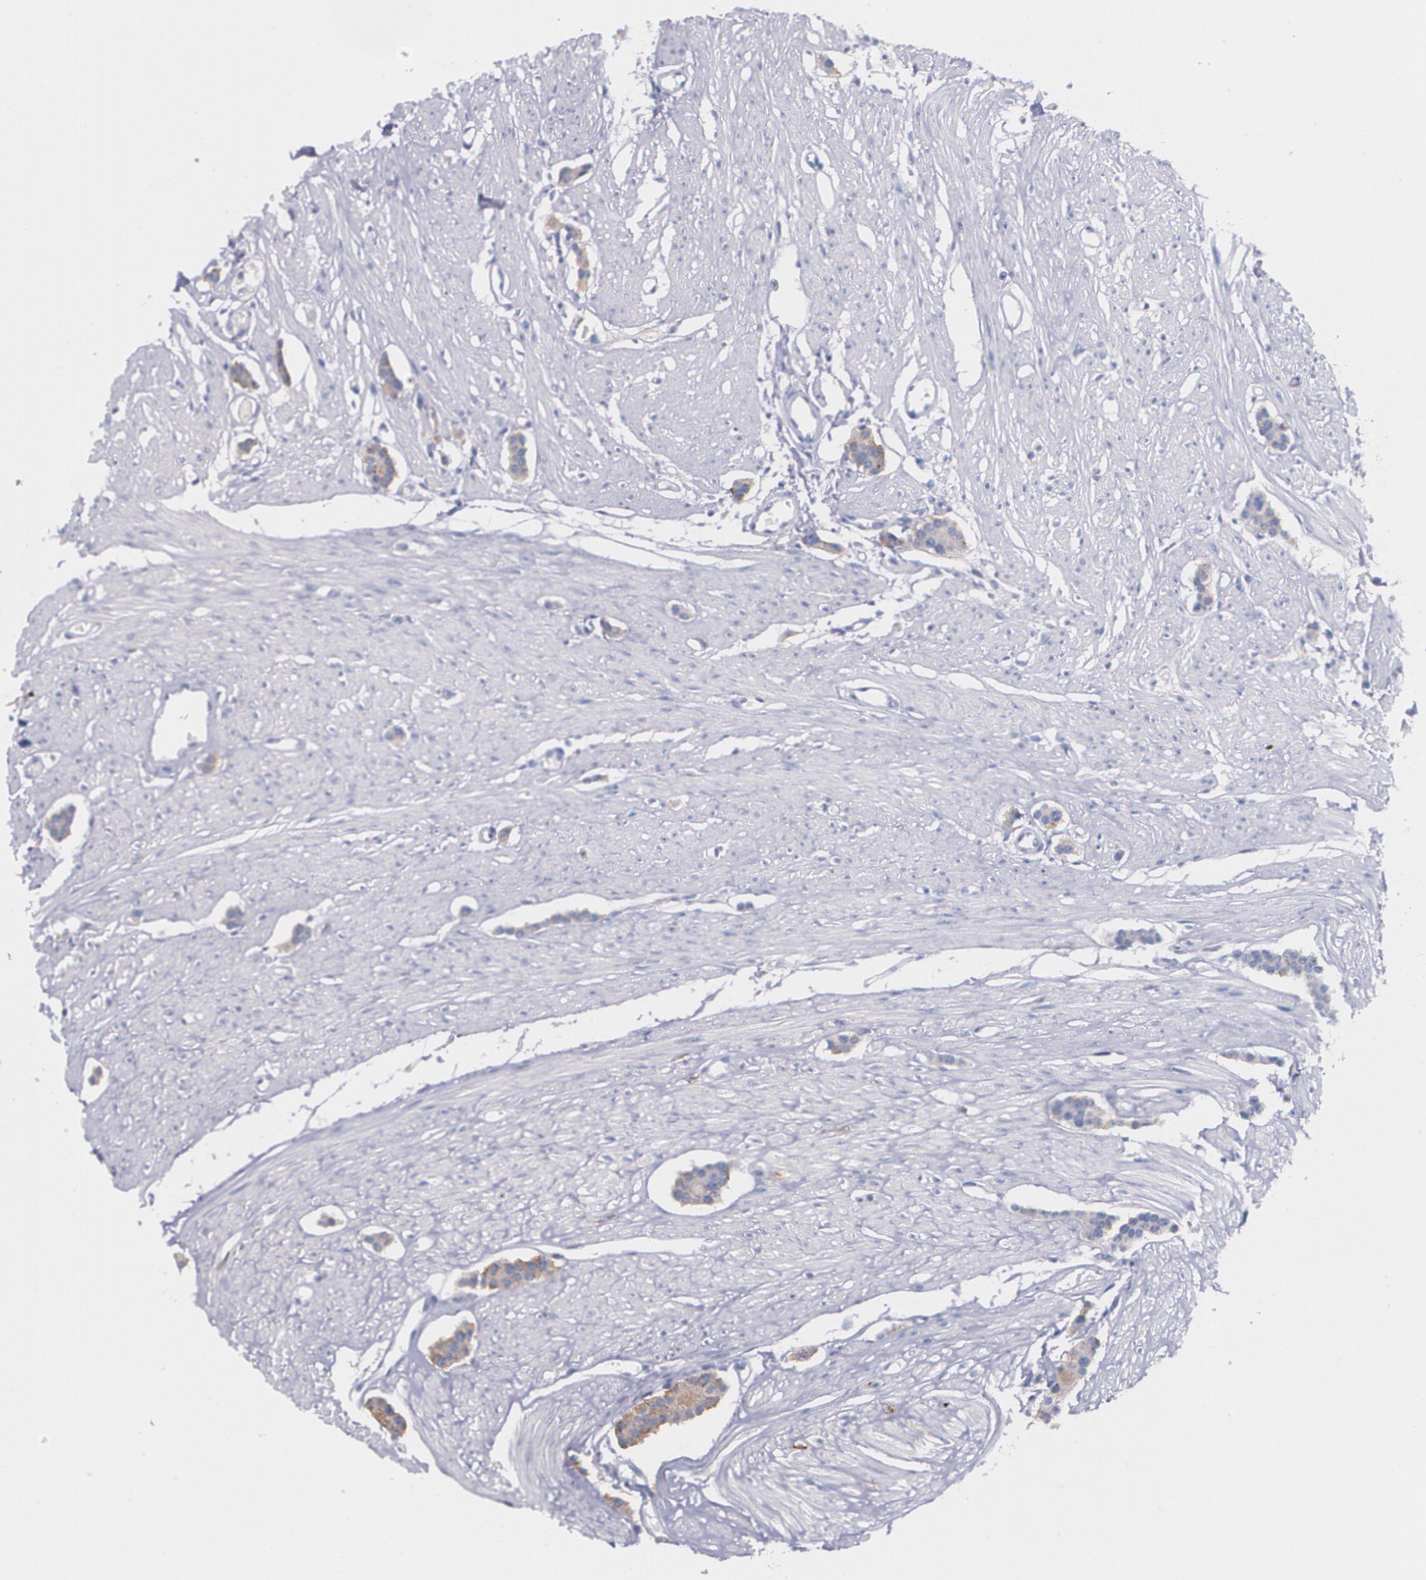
{"staining": {"intensity": "moderate", "quantity": ">75%", "location": "cytoplasmic/membranous"}, "tissue": "carcinoid", "cell_type": "Tumor cells", "image_type": "cancer", "snomed": [{"axis": "morphology", "description": "Carcinoid, malignant, NOS"}, {"axis": "topography", "description": "Small intestine"}], "caption": "This image demonstrates IHC staining of carcinoid, with medium moderate cytoplasmic/membranous staining in about >75% of tumor cells.", "gene": "IFNGR2", "patient": {"sex": "male", "age": 60}}